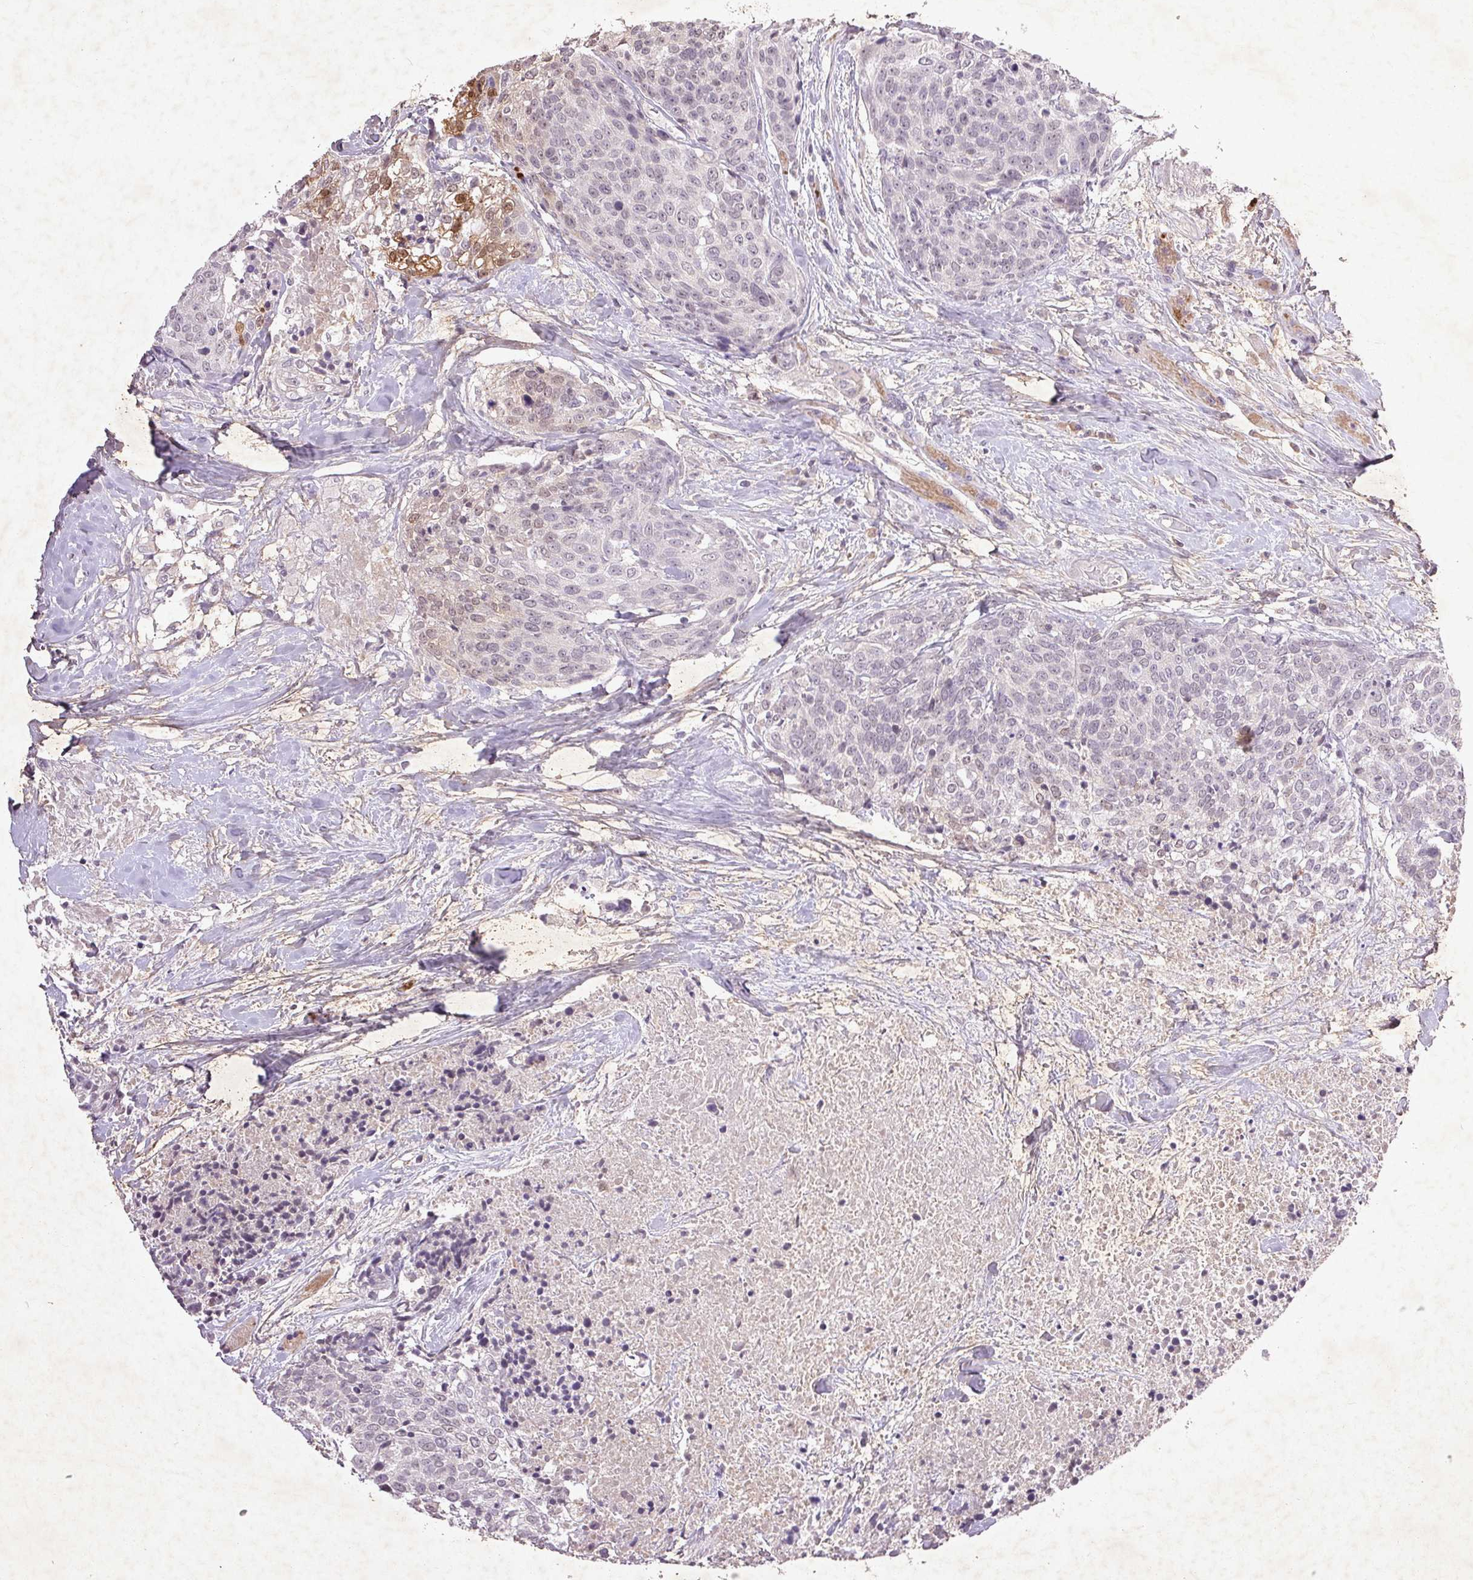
{"staining": {"intensity": "negative", "quantity": "none", "location": "none"}, "tissue": "head and neck cancer", "cell_type": "Tumor cells", "image_type": "cancer", "snomed": [{"axis": "morphology", "description": "Squamous cell carcinoma, NOS"}, {"axis": "topography", "description": "Oral tissue"}, {"axis": "topography", "description": "Head-Neck"}], "caption": "Immunohistochemical staining of head and neck cancer displays no significant expression in tumor cells.", "gene": "FAM168B", "patient": {"sex": "male", "age": 64}}